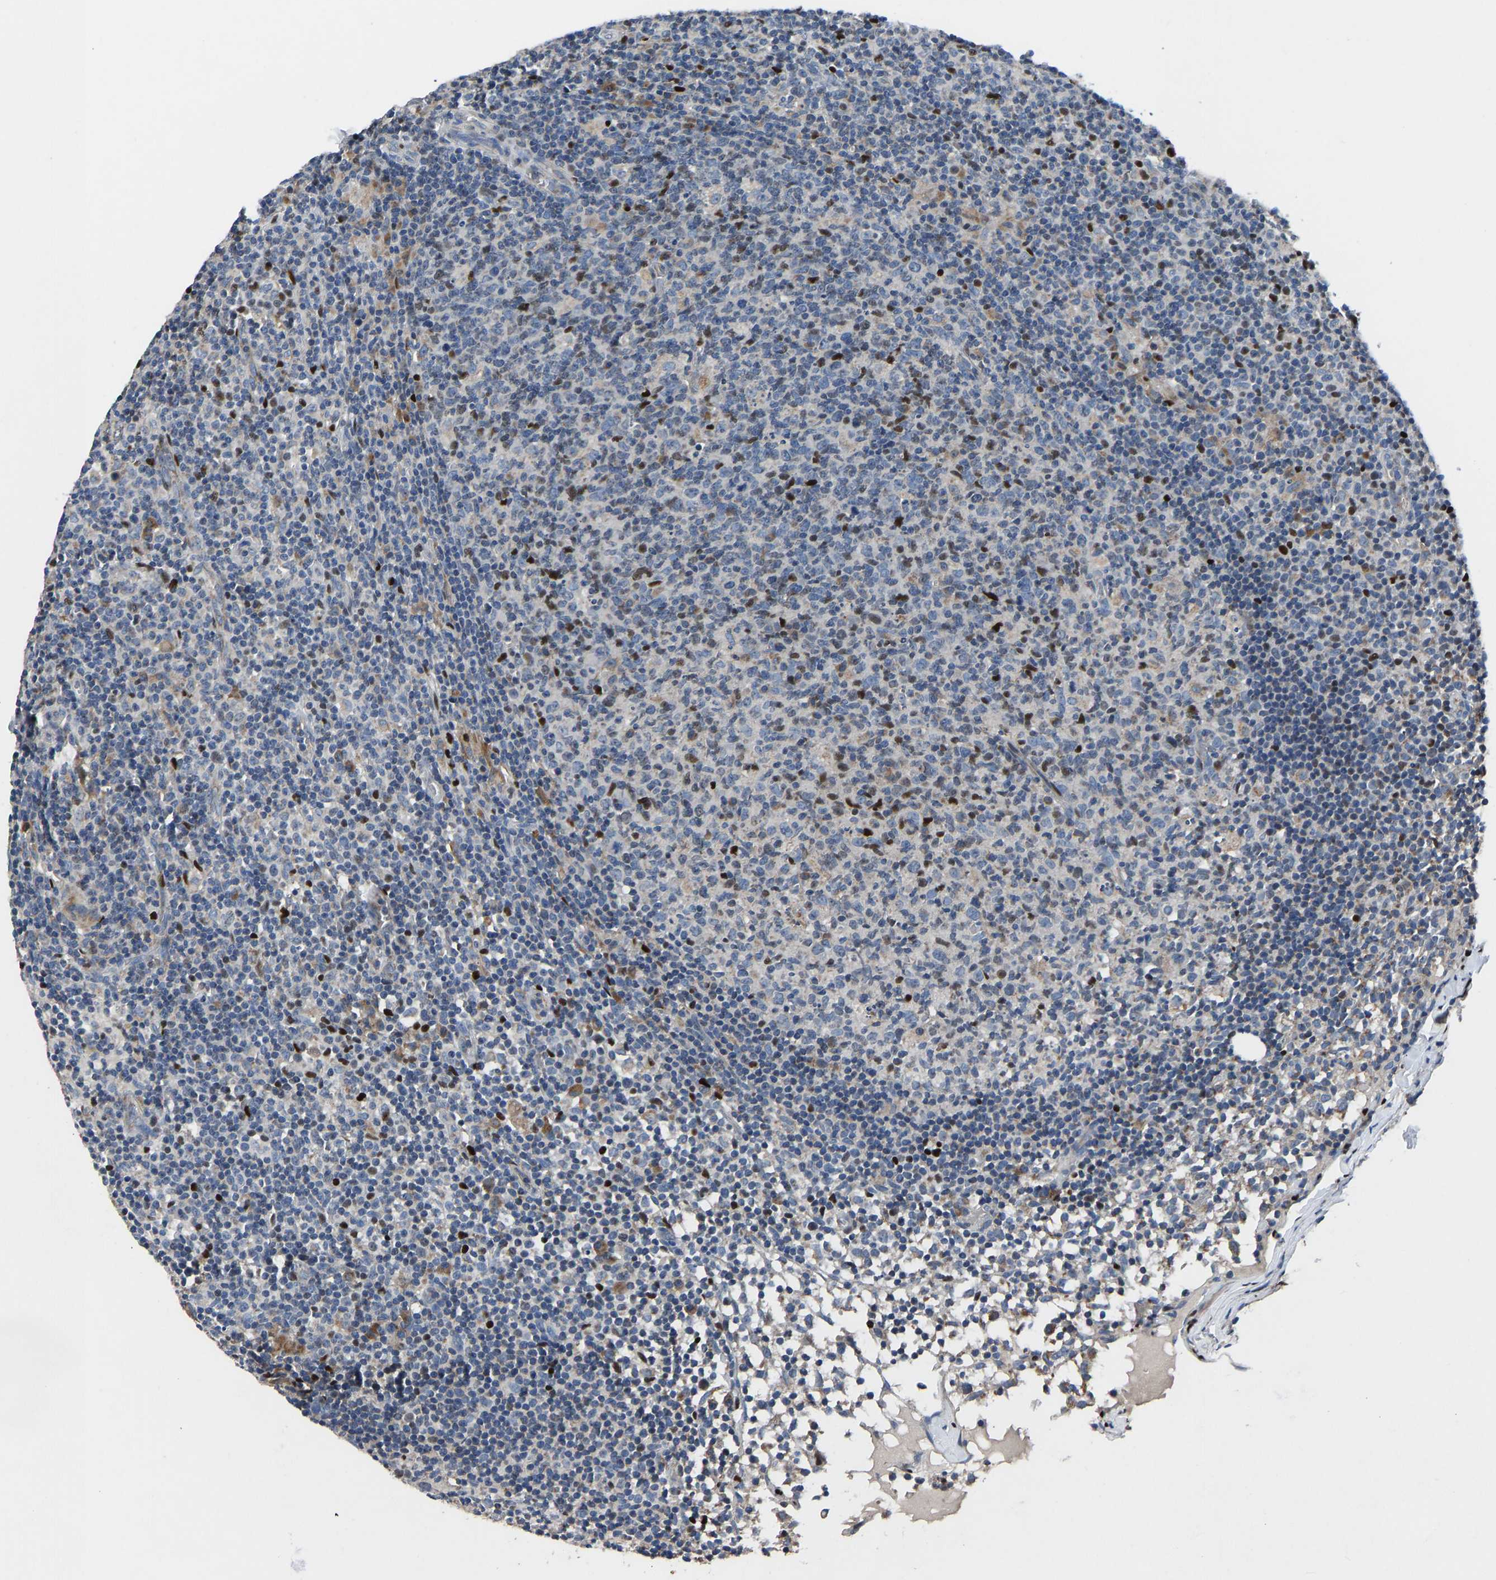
{"staining": {"intensity": "moderate", "quantity": "25%-75%", "location": "nuclear"}, "tissue": "lymph node", "cell_type": "Germinal center cells", "image_type": "normal", "snomed": [{"axis": "morphology", "description": "Normal tissue, NOS"}, {"axis": "morphology", "description": "Inflammation, NOS"}, {"axis": "topography", "description": "Lymph node"}], "caption": "Immunohistochemistry (IHC) (DAB) staining of unremarkable human lymph node exhibits moderate nuclear protein staining in approximately 25%-75% of germinal center cells.", "gene": "EGR1", "patient": {"sex": "male", "age": 55}}